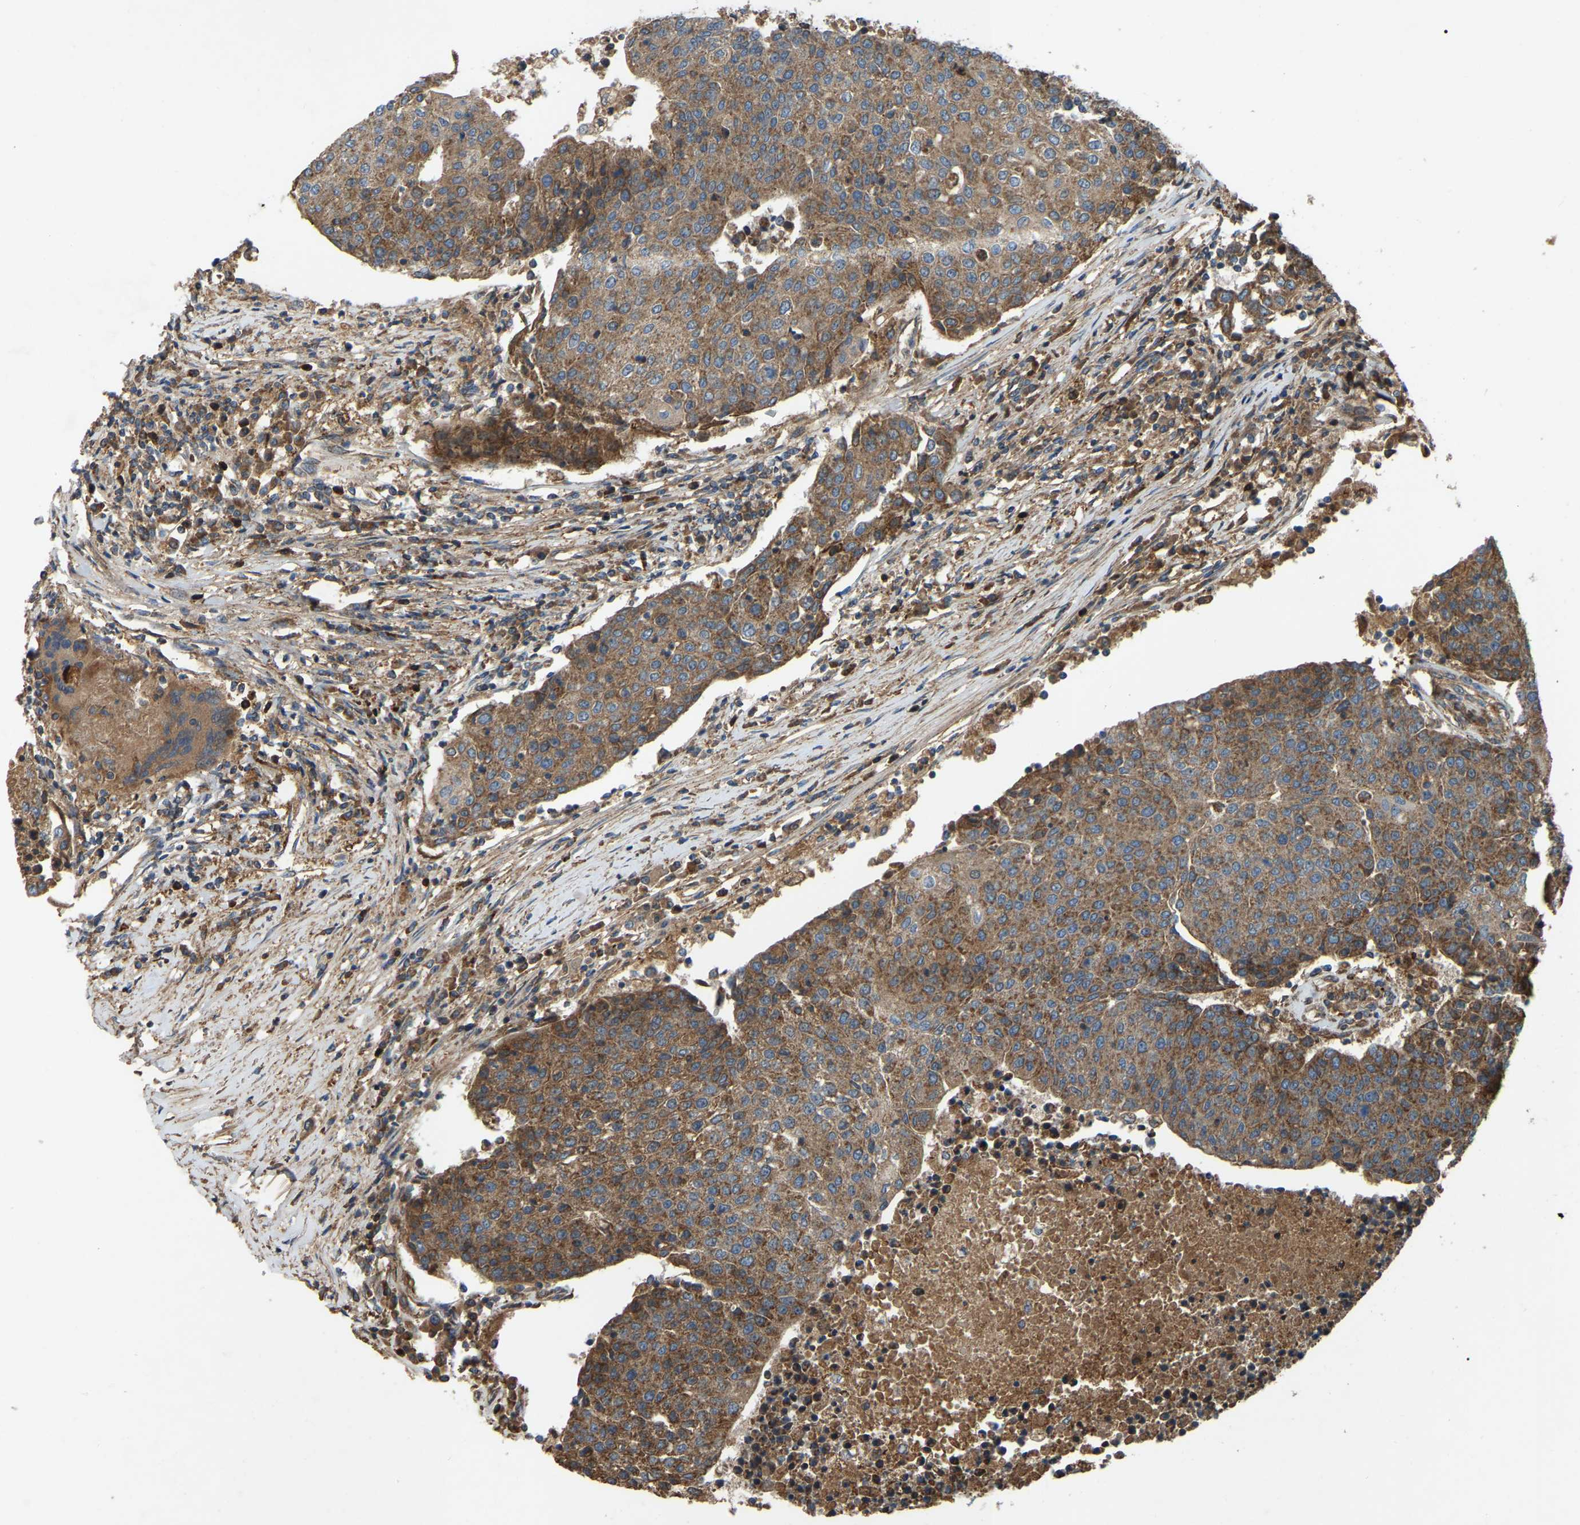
{"staining": {"intensity": "moderate", "quantity": ">75%", "location": "cytoplasmic/membranous"}, "tissue": "urothelial cancer", "cell_type": "Tumor cells", "image_type": "cancer", "snomed": [{"axis": "morphology", "description": "Urothelial carcinoma, High grade"}, {"axis": "topography", "description": "Urinary bladder"}], "caption": "Protein staining of urothelial carcinoma (high-grade) tissue exhibits moderate cytoplasmic/membranous staining in about >75% of tumor cells. The staining was performed using DAB (3,3'-diaminobenzidine) to visualize the protein expression in brown, while the nuclei were stained in blue with hematoxylin (Magnification: 20x).", "gene": "SAMD9L", "patient": {"sex": "female", "age": 85}}